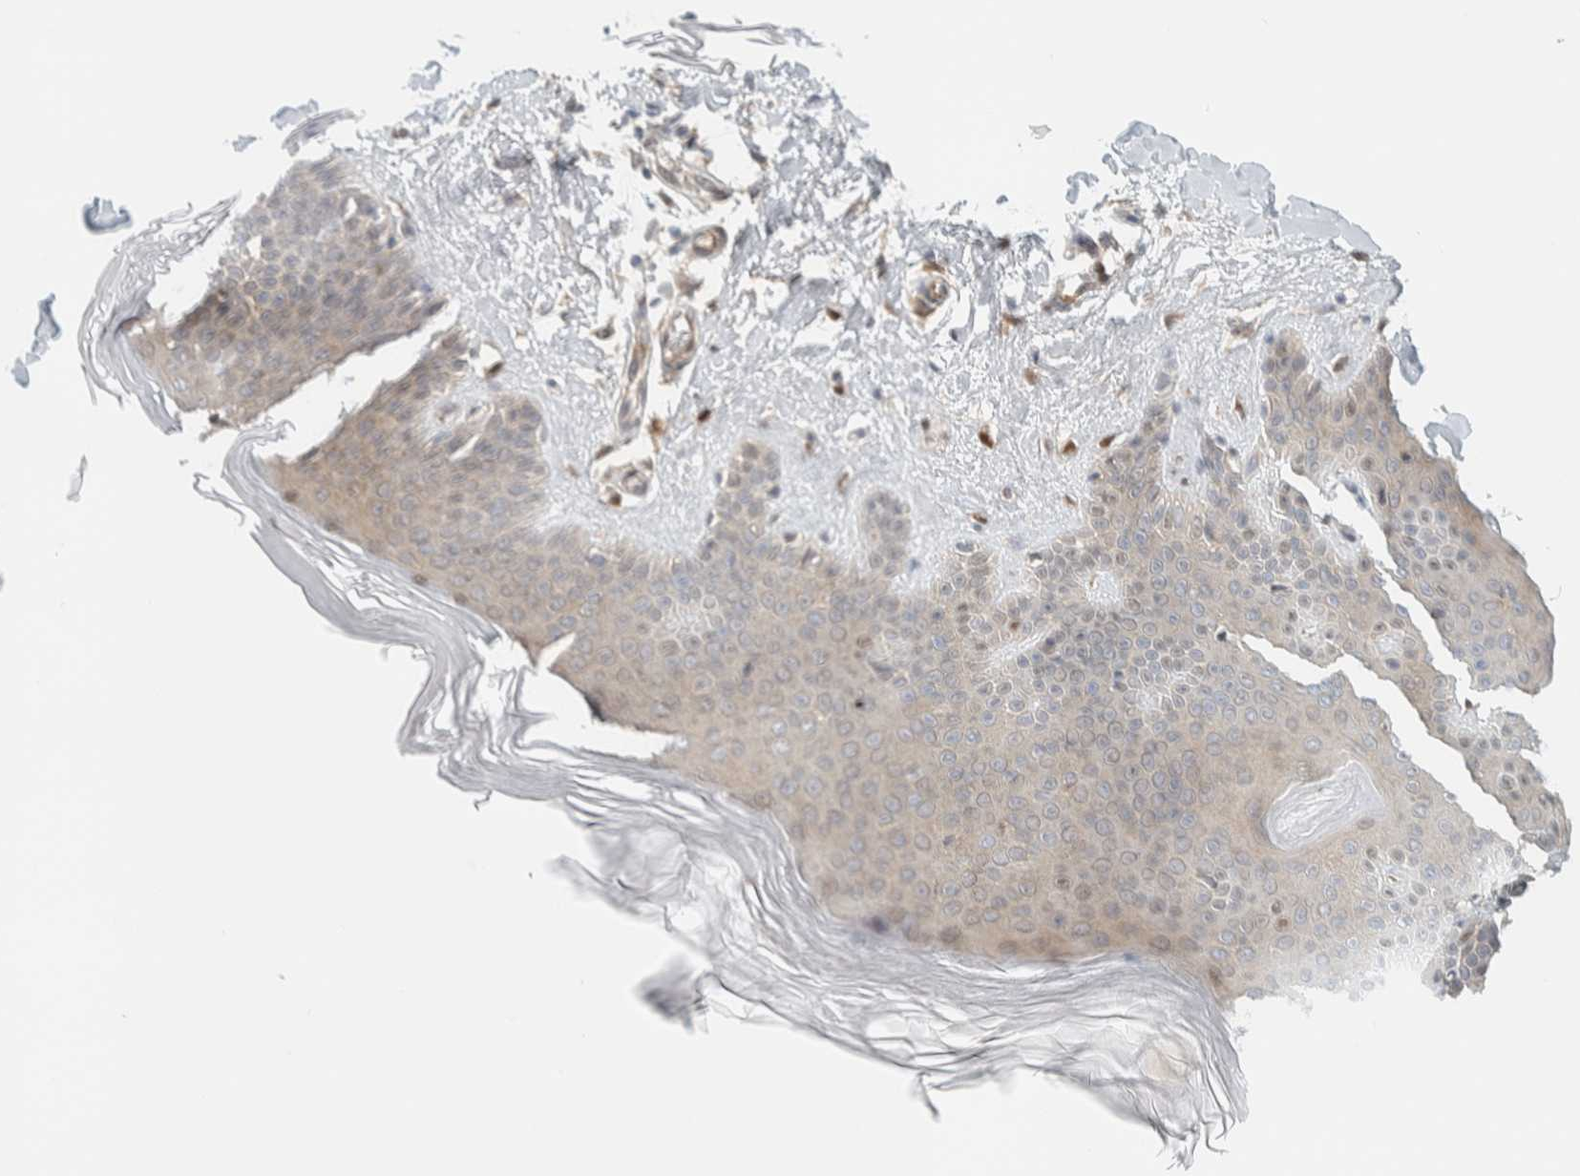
{"staining": {"intensity": "moderate", "quantity": ">75%", "location": "cytoplasmic/membranous"}, "tissue": "skin", "cell_type": "Fibroblasts", "image_type": "normal", "snomed": [{"axis": "morphology", "description": "Normal tissue, NOS"}, {"axis": "morphology", "description": "Malignant melanoma, Metastatic site"}, {"axis": "topography", "description": "Skin"}], "caption": "Protein staining reveals moderate cytoplasmic/membranous positivity in approximately >75% of fibroblasts in unremarkable skin.", "gene": "TFE3", "patient": {"sex": "male", "age": 41}}